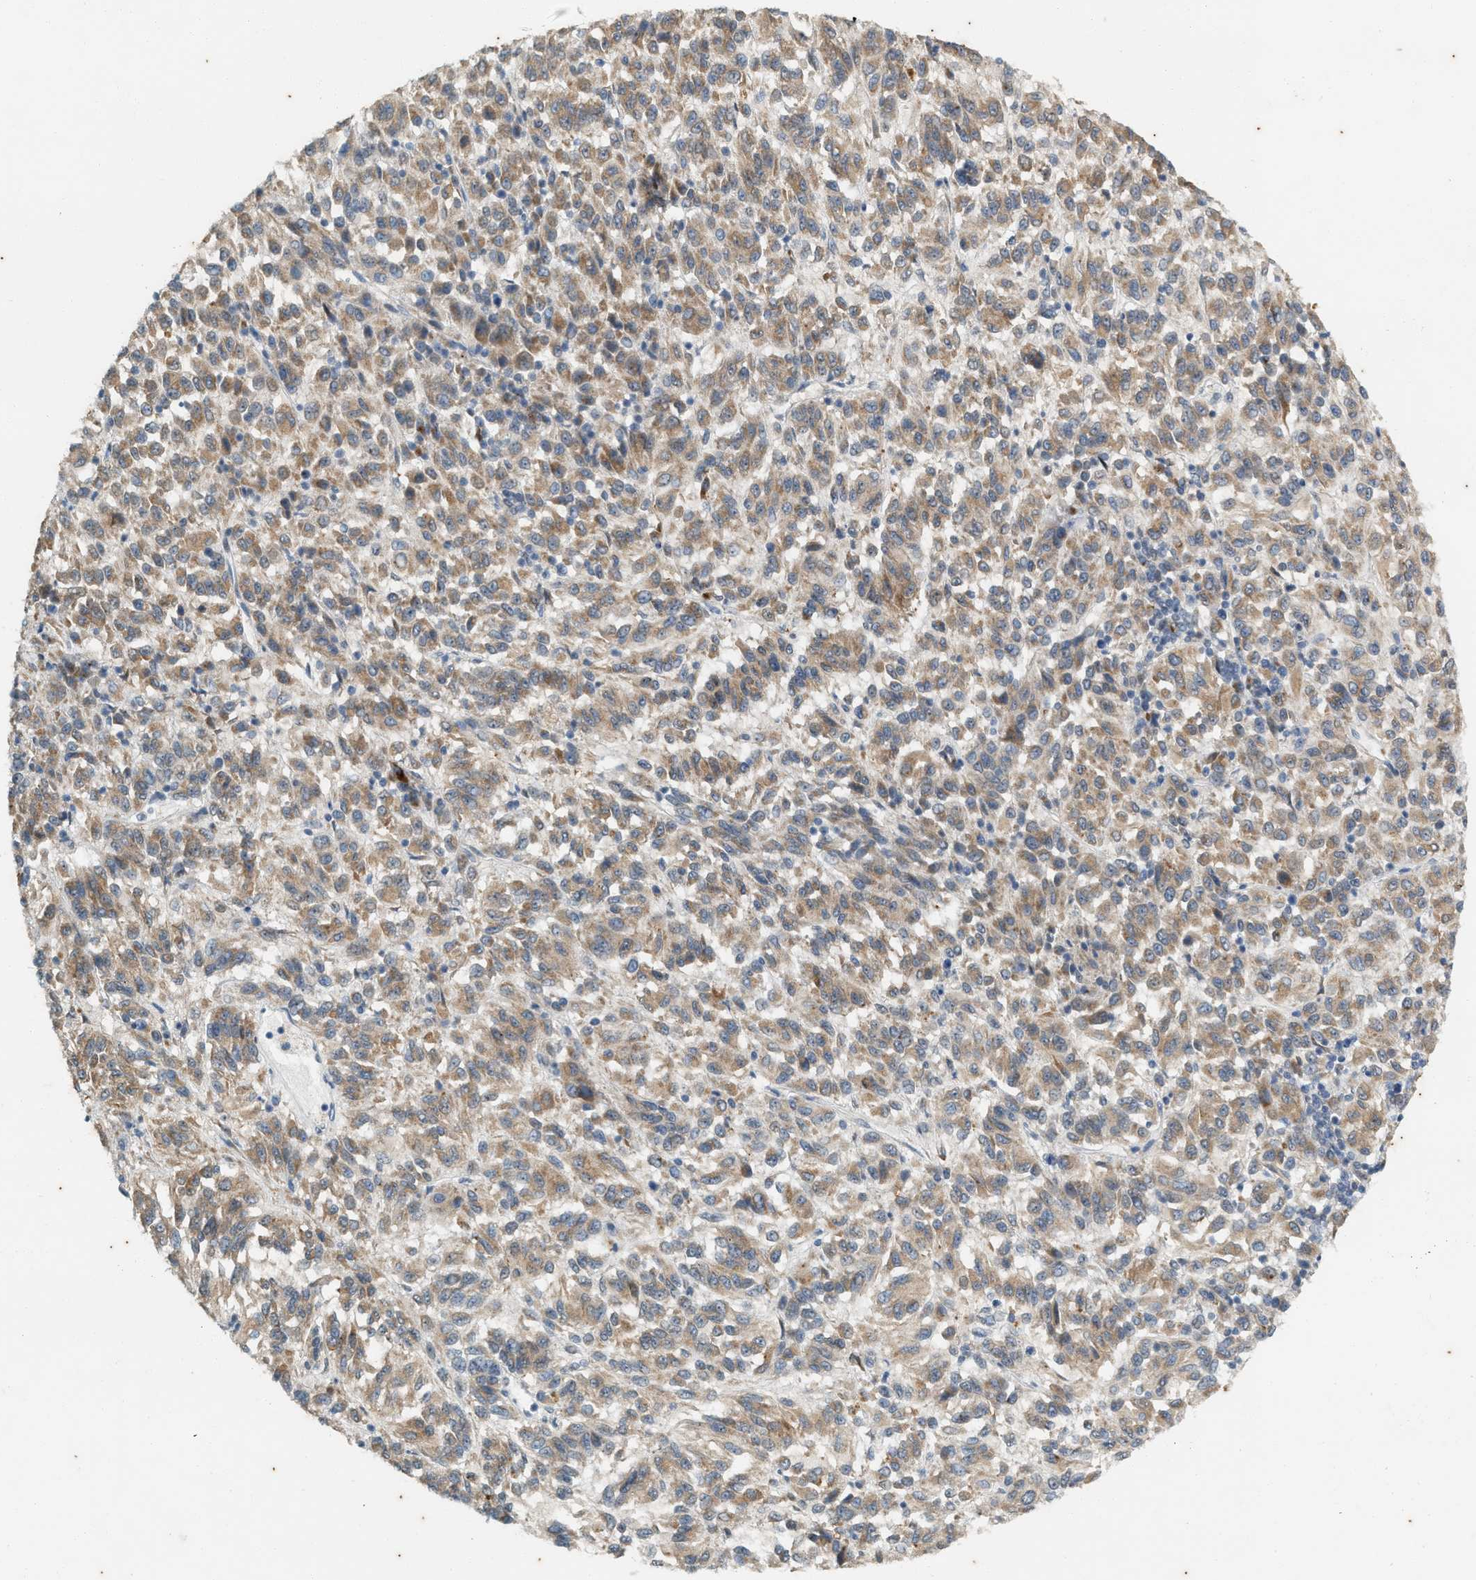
{"staining": {"intensity": "moderate", "quantity": ">75%", "location": "cytoplasmic/membranous"}, "tissue": "melanoma", "cell_type": "Tumor cells", "image_type": "cancer", "snomed": [{"axis": "morphology", "description": "Malignant melanoma, Metastatic site"}, {"axis": "topography", "description": "Lung"}], "caption": "A brown stain shows moderate cytoplasmic/membranous expression of a protein in malignant melanoma (metastatic site) tumor cells.", "gene": "CHPF2", "patient": {"sex": "male", "age": 64}}